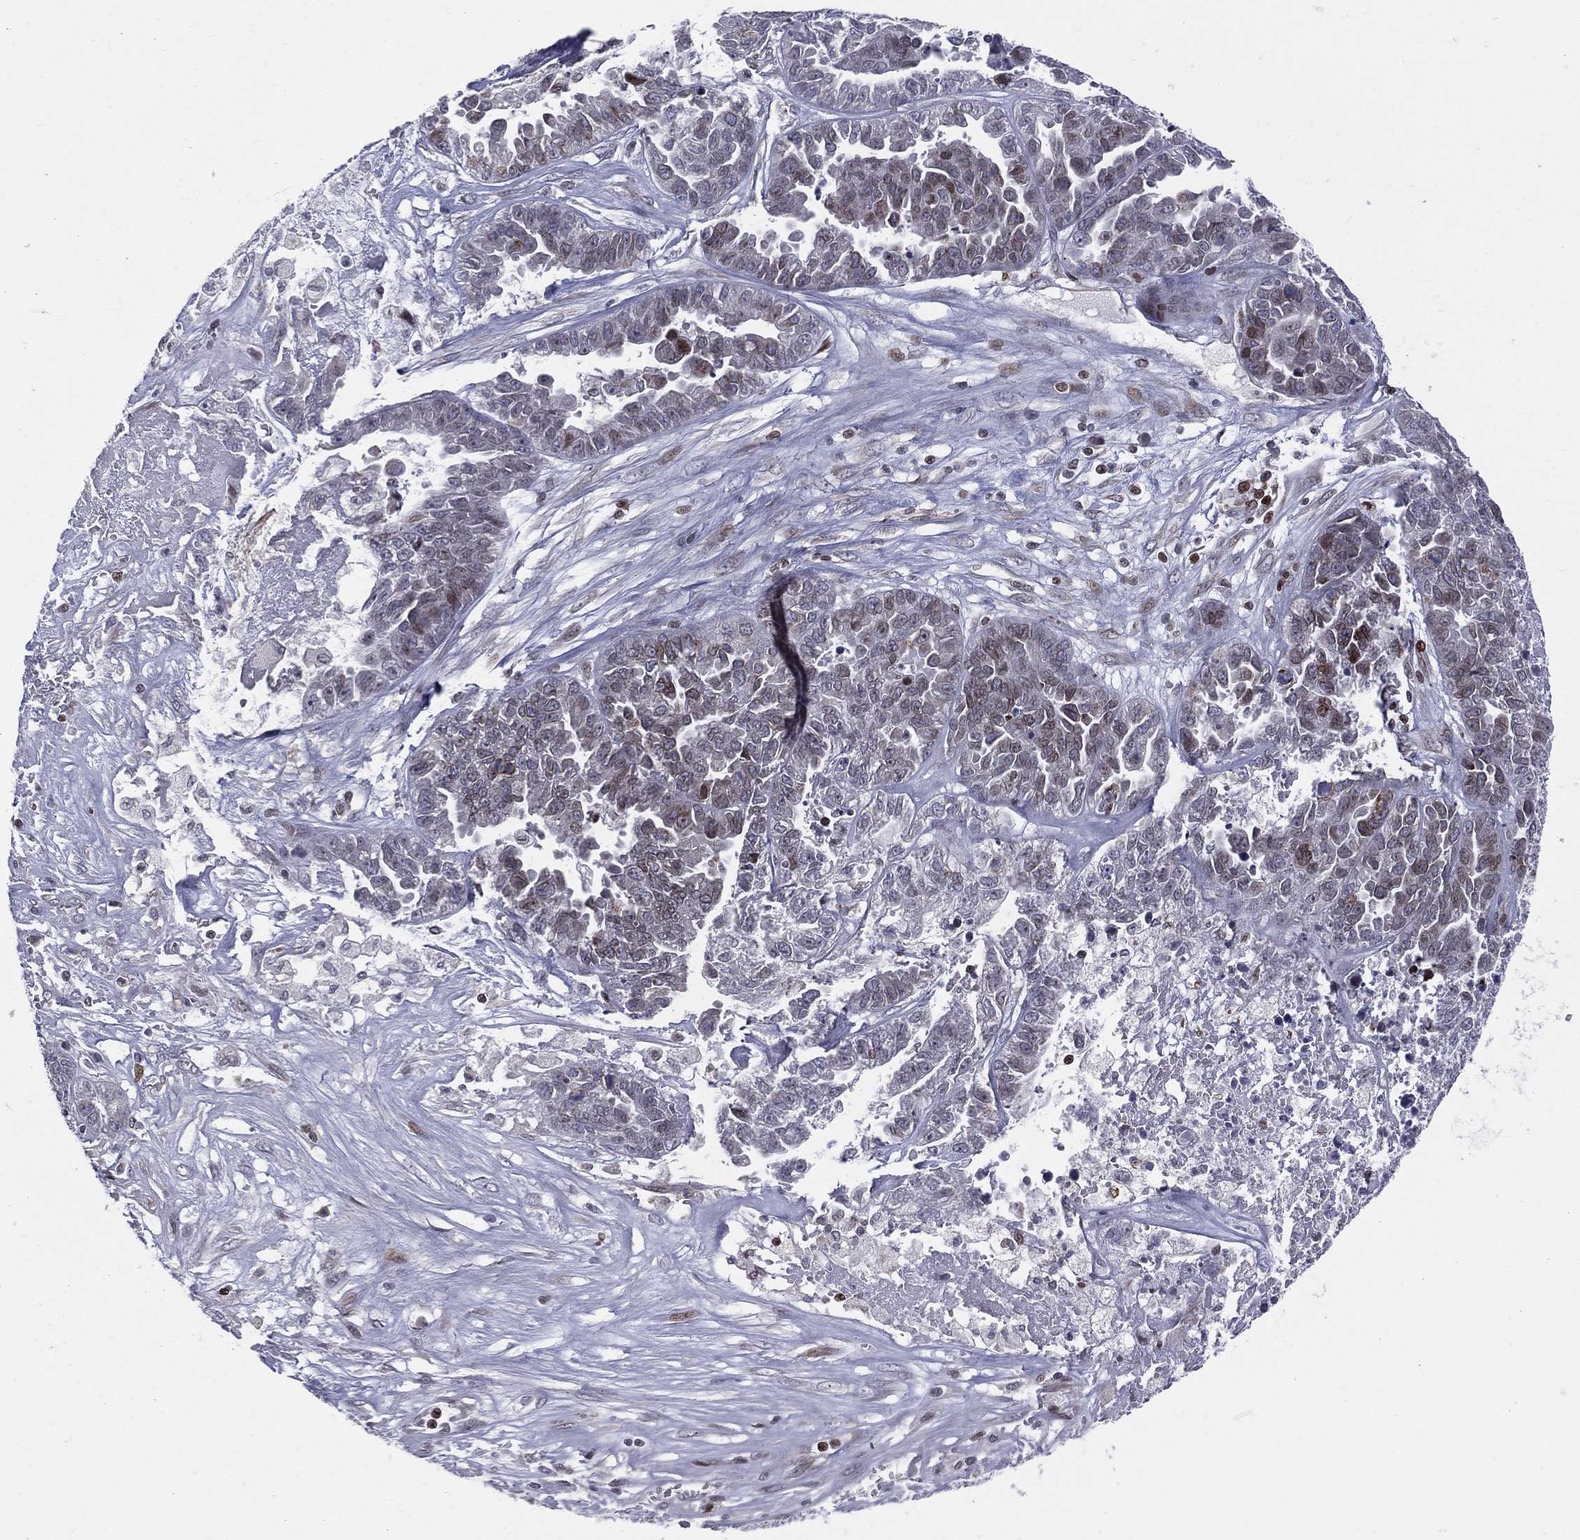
{"staining": {"intensity": "weak", "quantity": "<25%", "location": "nuclear"}, "tissue": "ovarian cancer", "cell_type": "Tumor cells", "image_type": "cancer", "snomed": [{"axis": "morphology", "description": "Cystadenocarcinoma, serous, NOS"}, {"axis": "topography", "description": "Ovary"}], "caption": "Immunohistochemistry (IHC) micrograph of ovarian cancer stained for a protein (brown), which displays no positivity in tumor cells.", "gene": "DBF4B", "patient": {"sex": "female", "age": 87}}